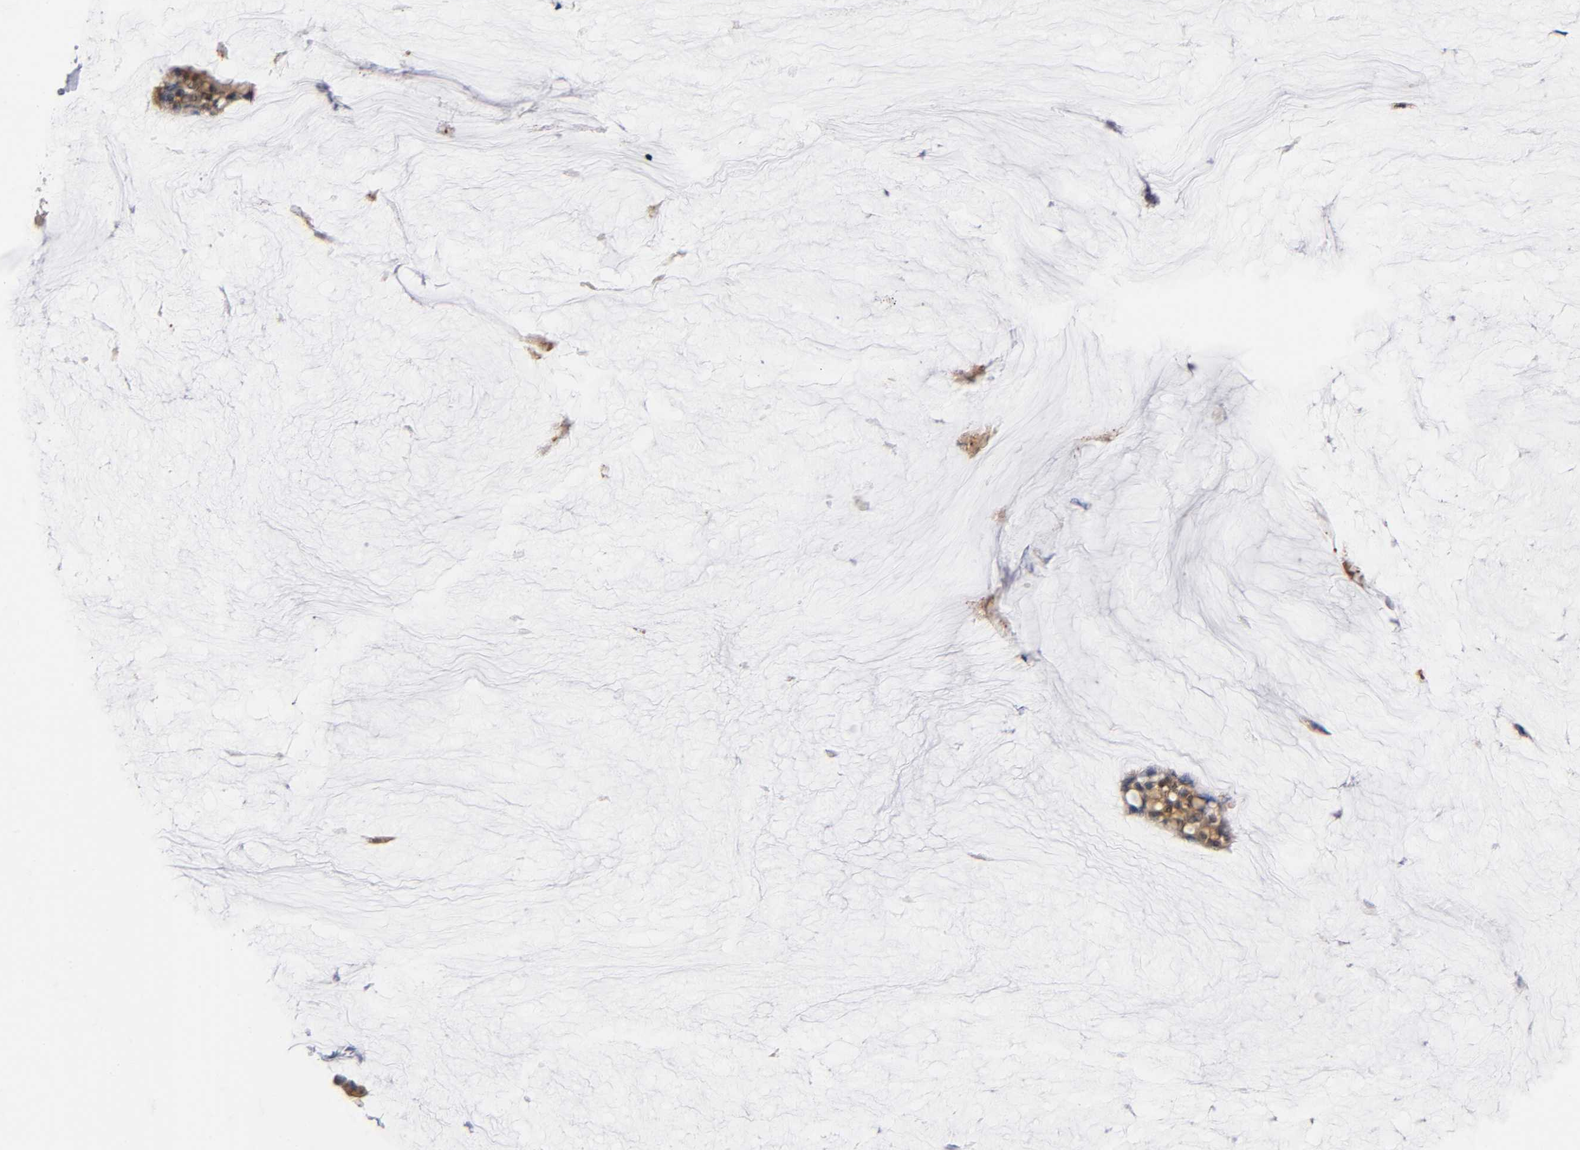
{"staining": {"intensity": "moderate", "quantity": ">75%", "location": "cytoplasmic/membranous"}, "tissue": "ovarian cancer", "cell_type": "Tumor cells", "image_type": "cancer", "snomed": [{"axis": "morphology", "description": "Cystadenocarcinoma, mucinous, NOS"}, {"axis": "topography", "description": "Ovary"}], "caption": "IHC micrograph of neoplastic tissue: human ovarian mucinous cystadenocarcinoma stained using IHC displays medium levels of moderate protein expression localized specifically in the cytoplasmic/membranous of tumor cells, appearing as a cytoplasmic/membranous brown color.", "gene": "DFFB", "patient": {"sex": "female", "age": 39}}